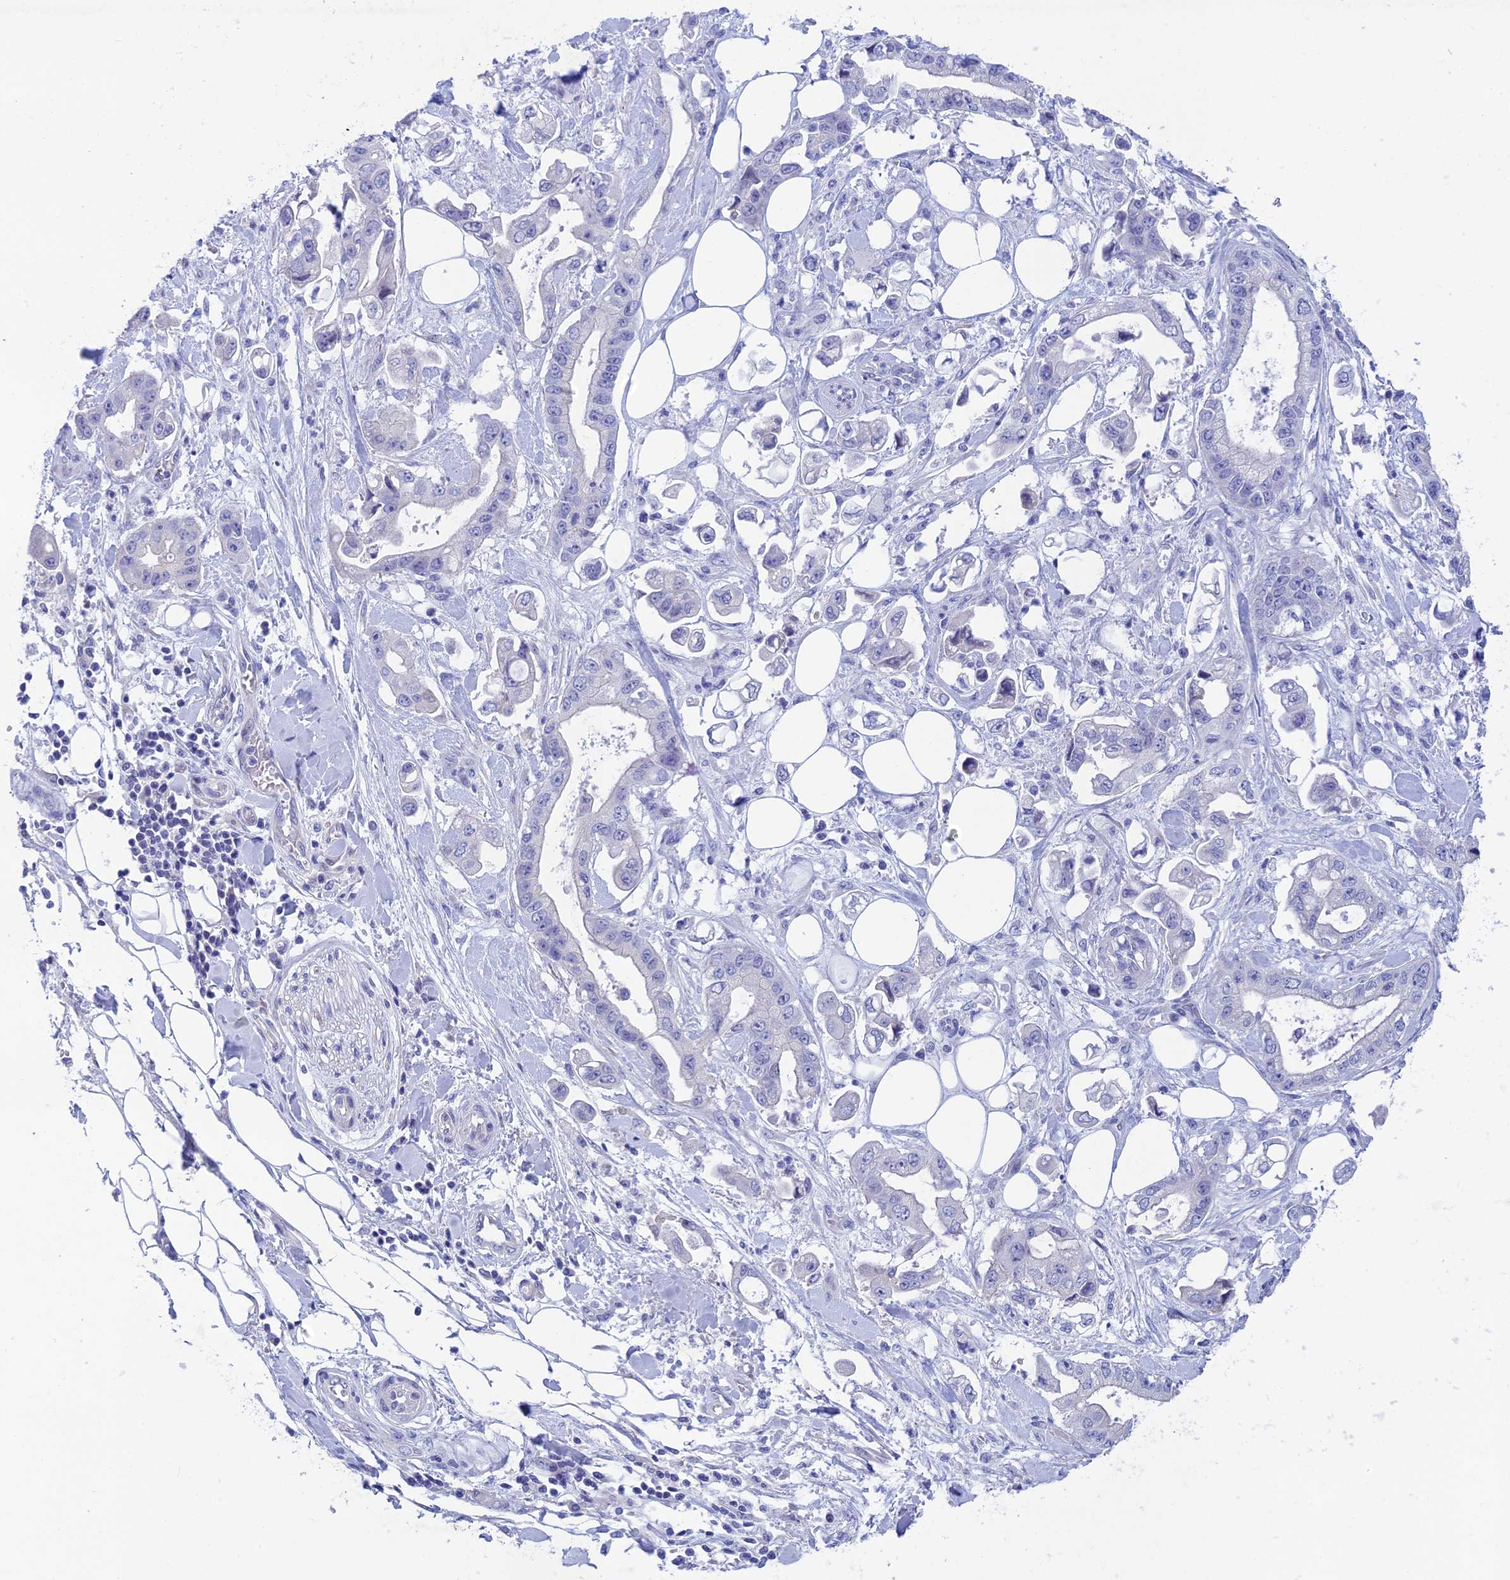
{"staining": {"intensity": "negative", "quantity": "none", "location": "none"}, "tissue": "stomach cancer", "cell_type": "Tumor cells", "image_type": "cancer", "snomed": [{"axis": "morphology", "description": "Adenocarcinoma, NOS"}, {"axis": "topography", "description": "Stomach"}], "caption": "Stomach adenocarcinoma stained for a protein using IHC reveals no positivity tumor cells.", "gene": "BTBD19", "patient": {"sex": "male", "age": 62}}